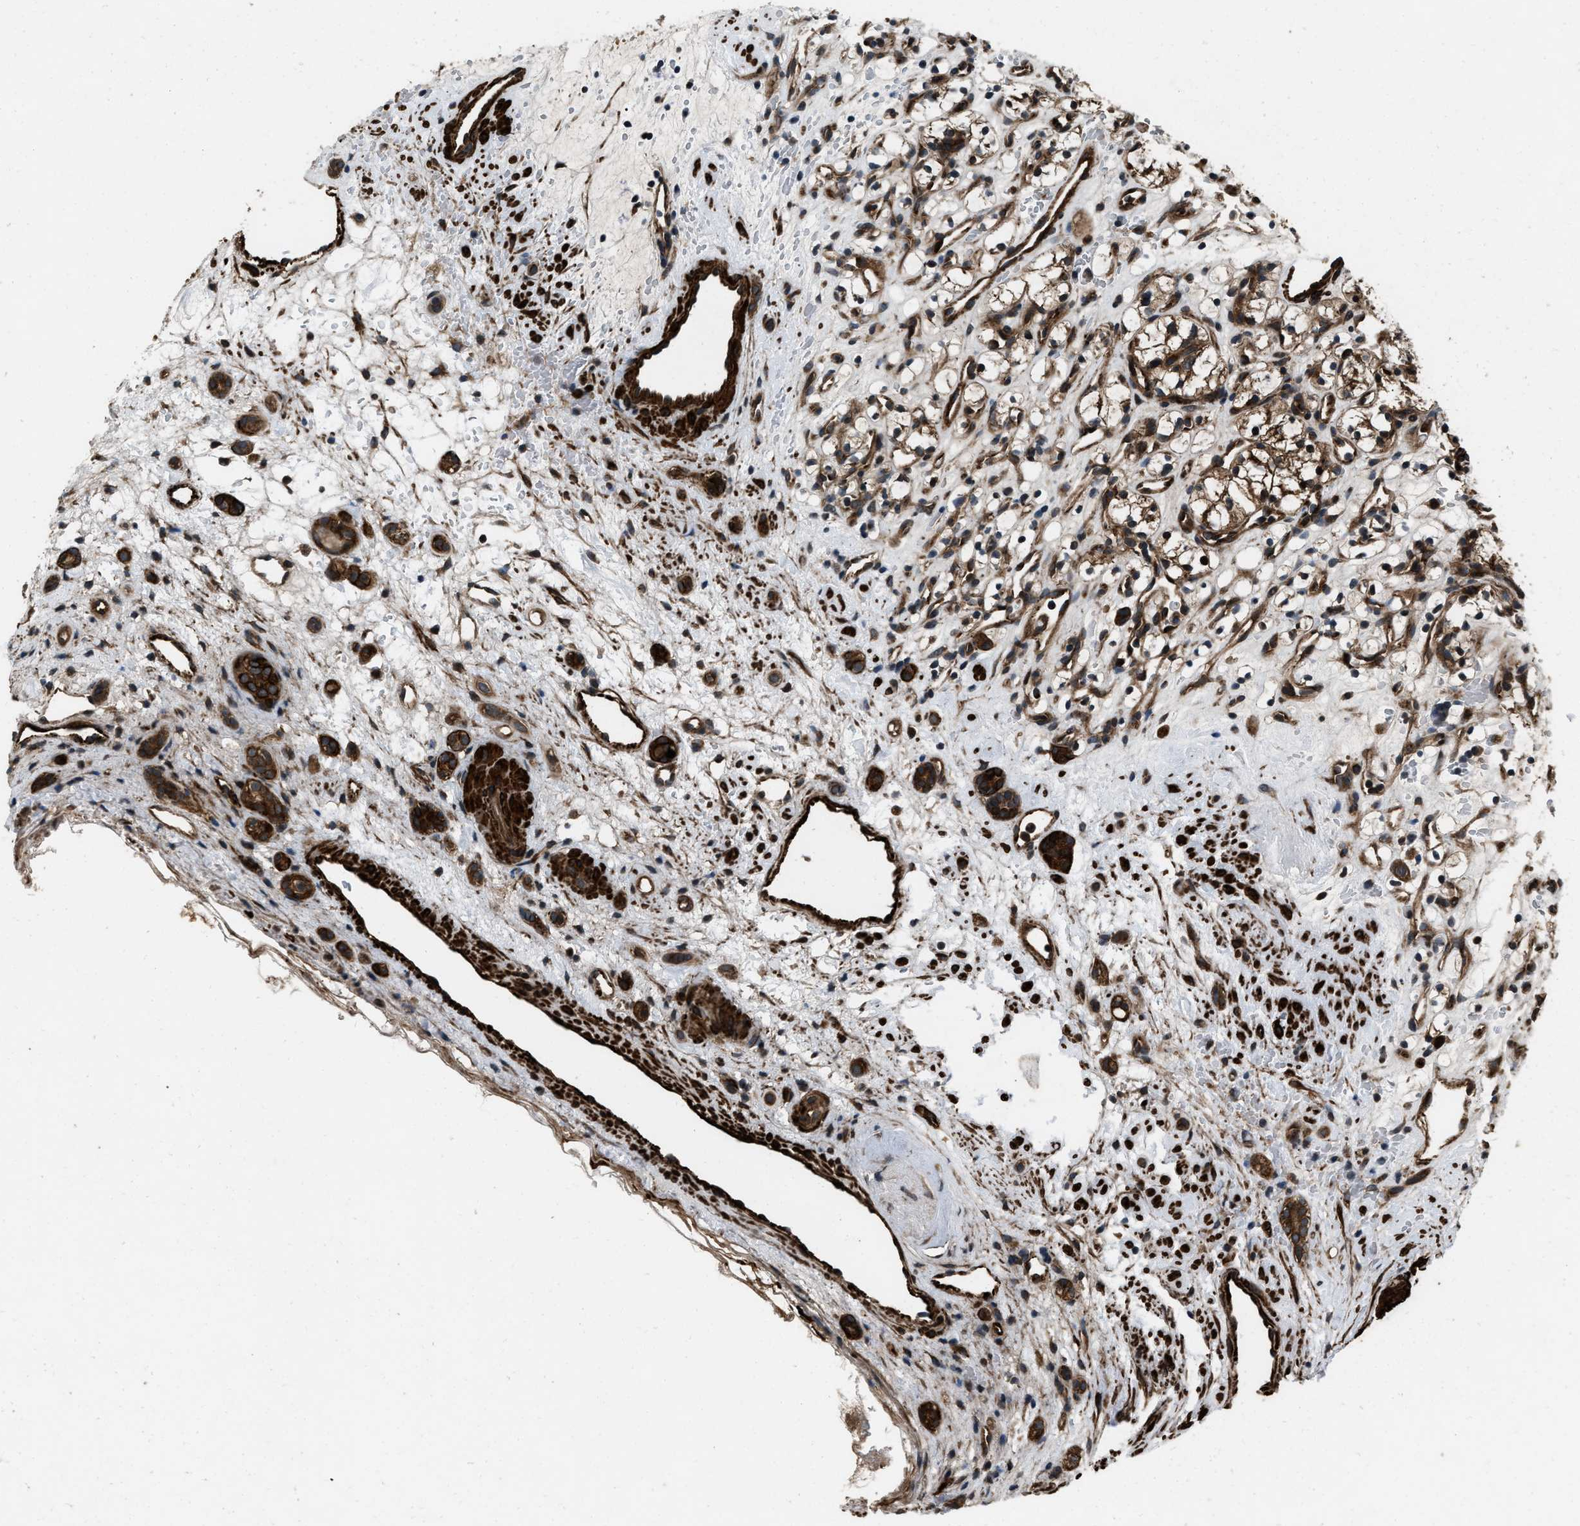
{"staining": {"intensity": "moderate", "quantity": ">75%", "location": "cytoplasmic/membranous"}, "tissue": "renal cancer", "cell_type": "Tumor cells", "image_type": "cancer", "snomed": [{"axis": "morphology", "description": "Adenocarcinoma, NOS"}, {"axis": "topography", "description": "Kidney"}], "caption": "High-magnification brightfield microscopy of adenocarcinoma (renal) stained with DAB (3,3'-diaminobenzidine) (brown) and counterstained with hematoxylin (blue). tumor cells exhibit moderate cytoplasmic/membranous positivity is identified in approximately>75% of cells.", "gene": "IRAK4", "patient": {"sex": "female", "age": 60}}